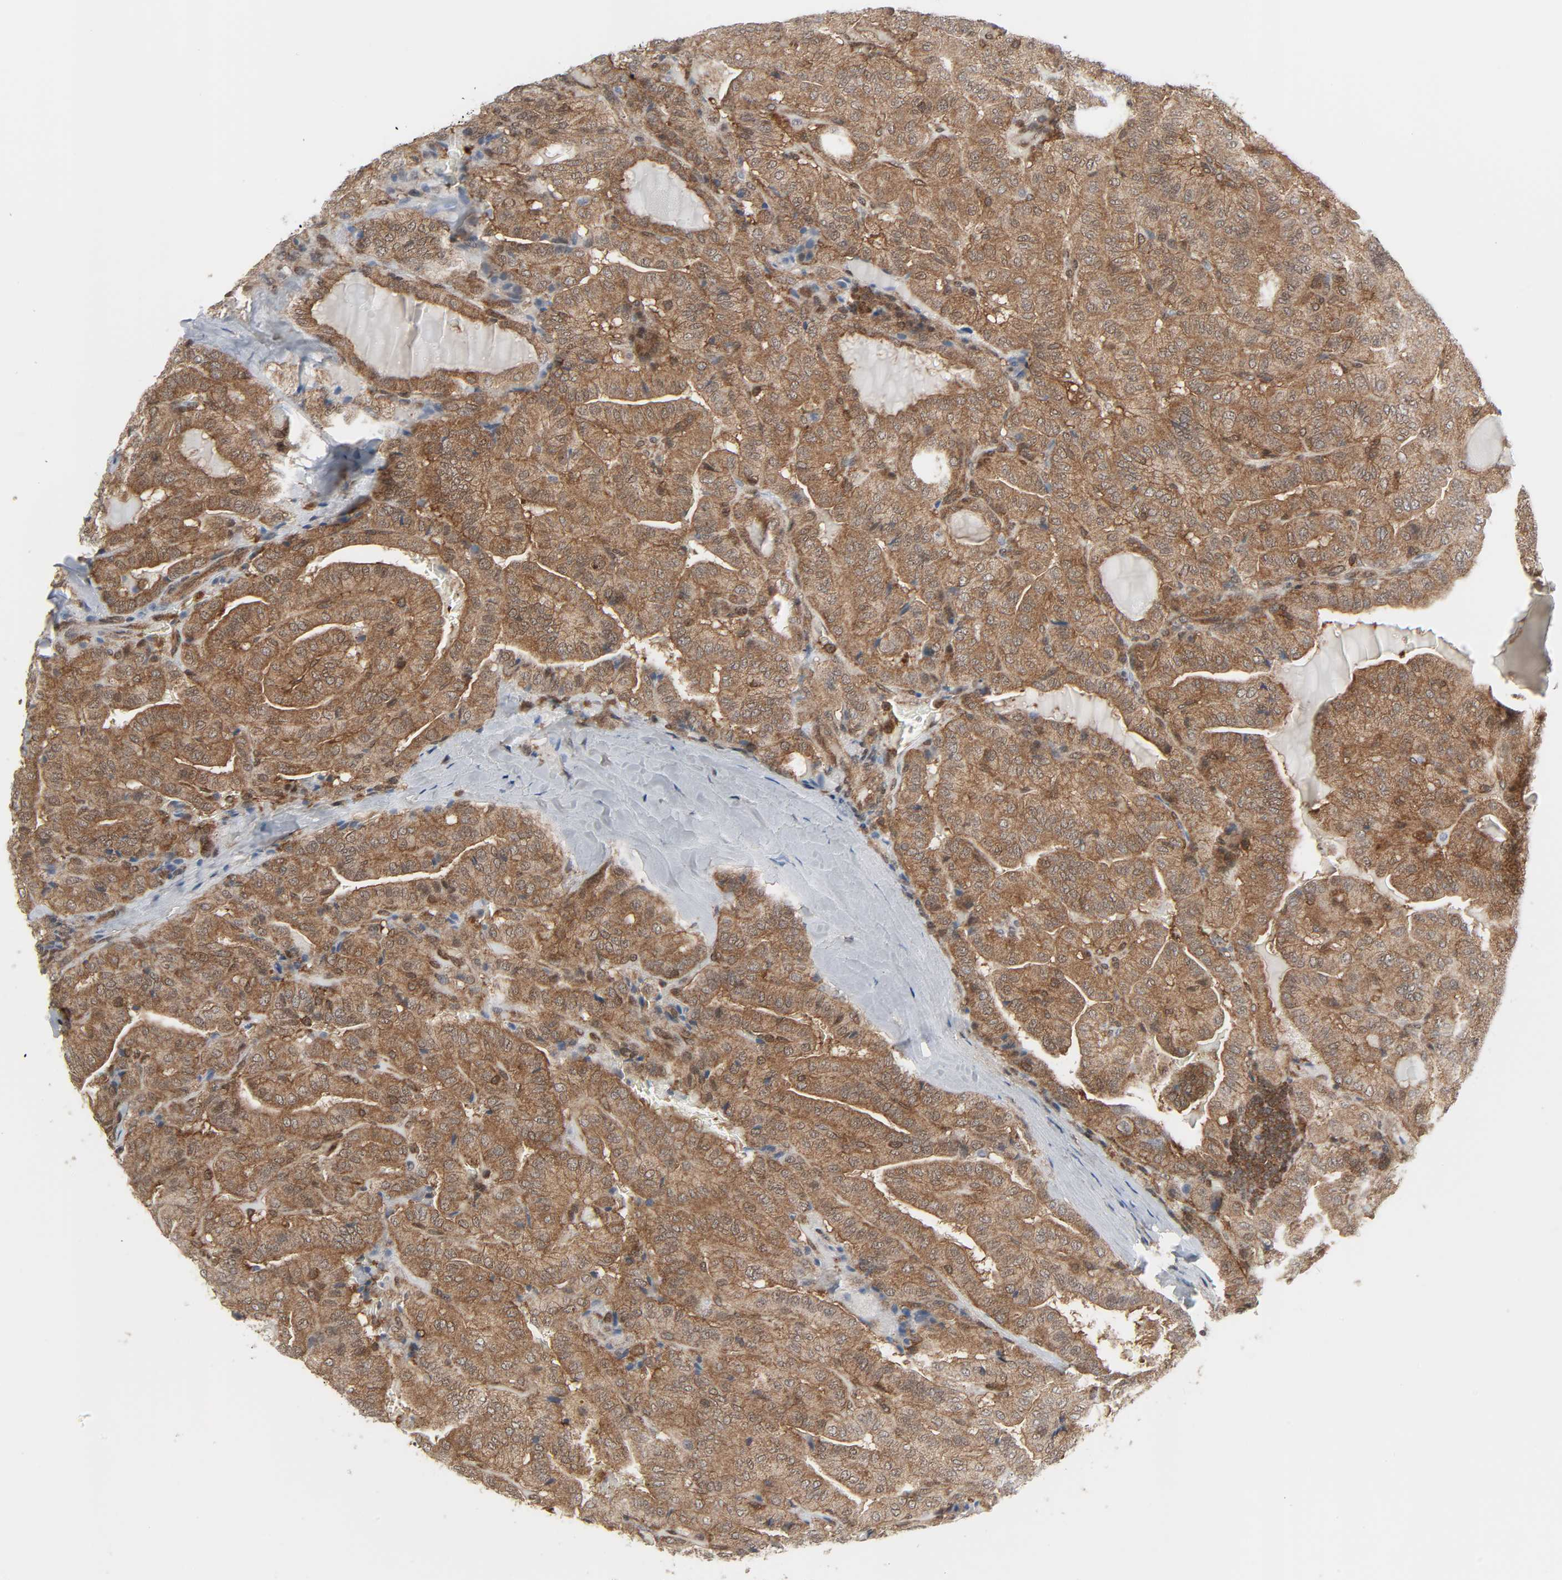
{"staining": {"intensity": "moderate", "quantity": ">75%", "location": "cytoplasmic/membranous"}, "tissue": "thyroid cancer", "cell_type": "Tumor cells", "image_type": "cancer", "snomed": [{"axis": "morphology", "description": "Papillary adenocarcinoma, NOS"}, {"axis": "topography", "description": "Thyroid gland"}], "caption": "Brown immunohistochemical staining in thyroid cancer shows moderate cytoplasmic/membranous positivity in approximately >75% of tumor cells. The staining was performed using DAB (3,3'-diaminobenzidine) to visualize the protein expression in brown, while the nuclei were stained in blue with hematoxylin (Magnification: 20x).", "gene": "GSK3A", "patient": {"sex": "male", "age": 77}}